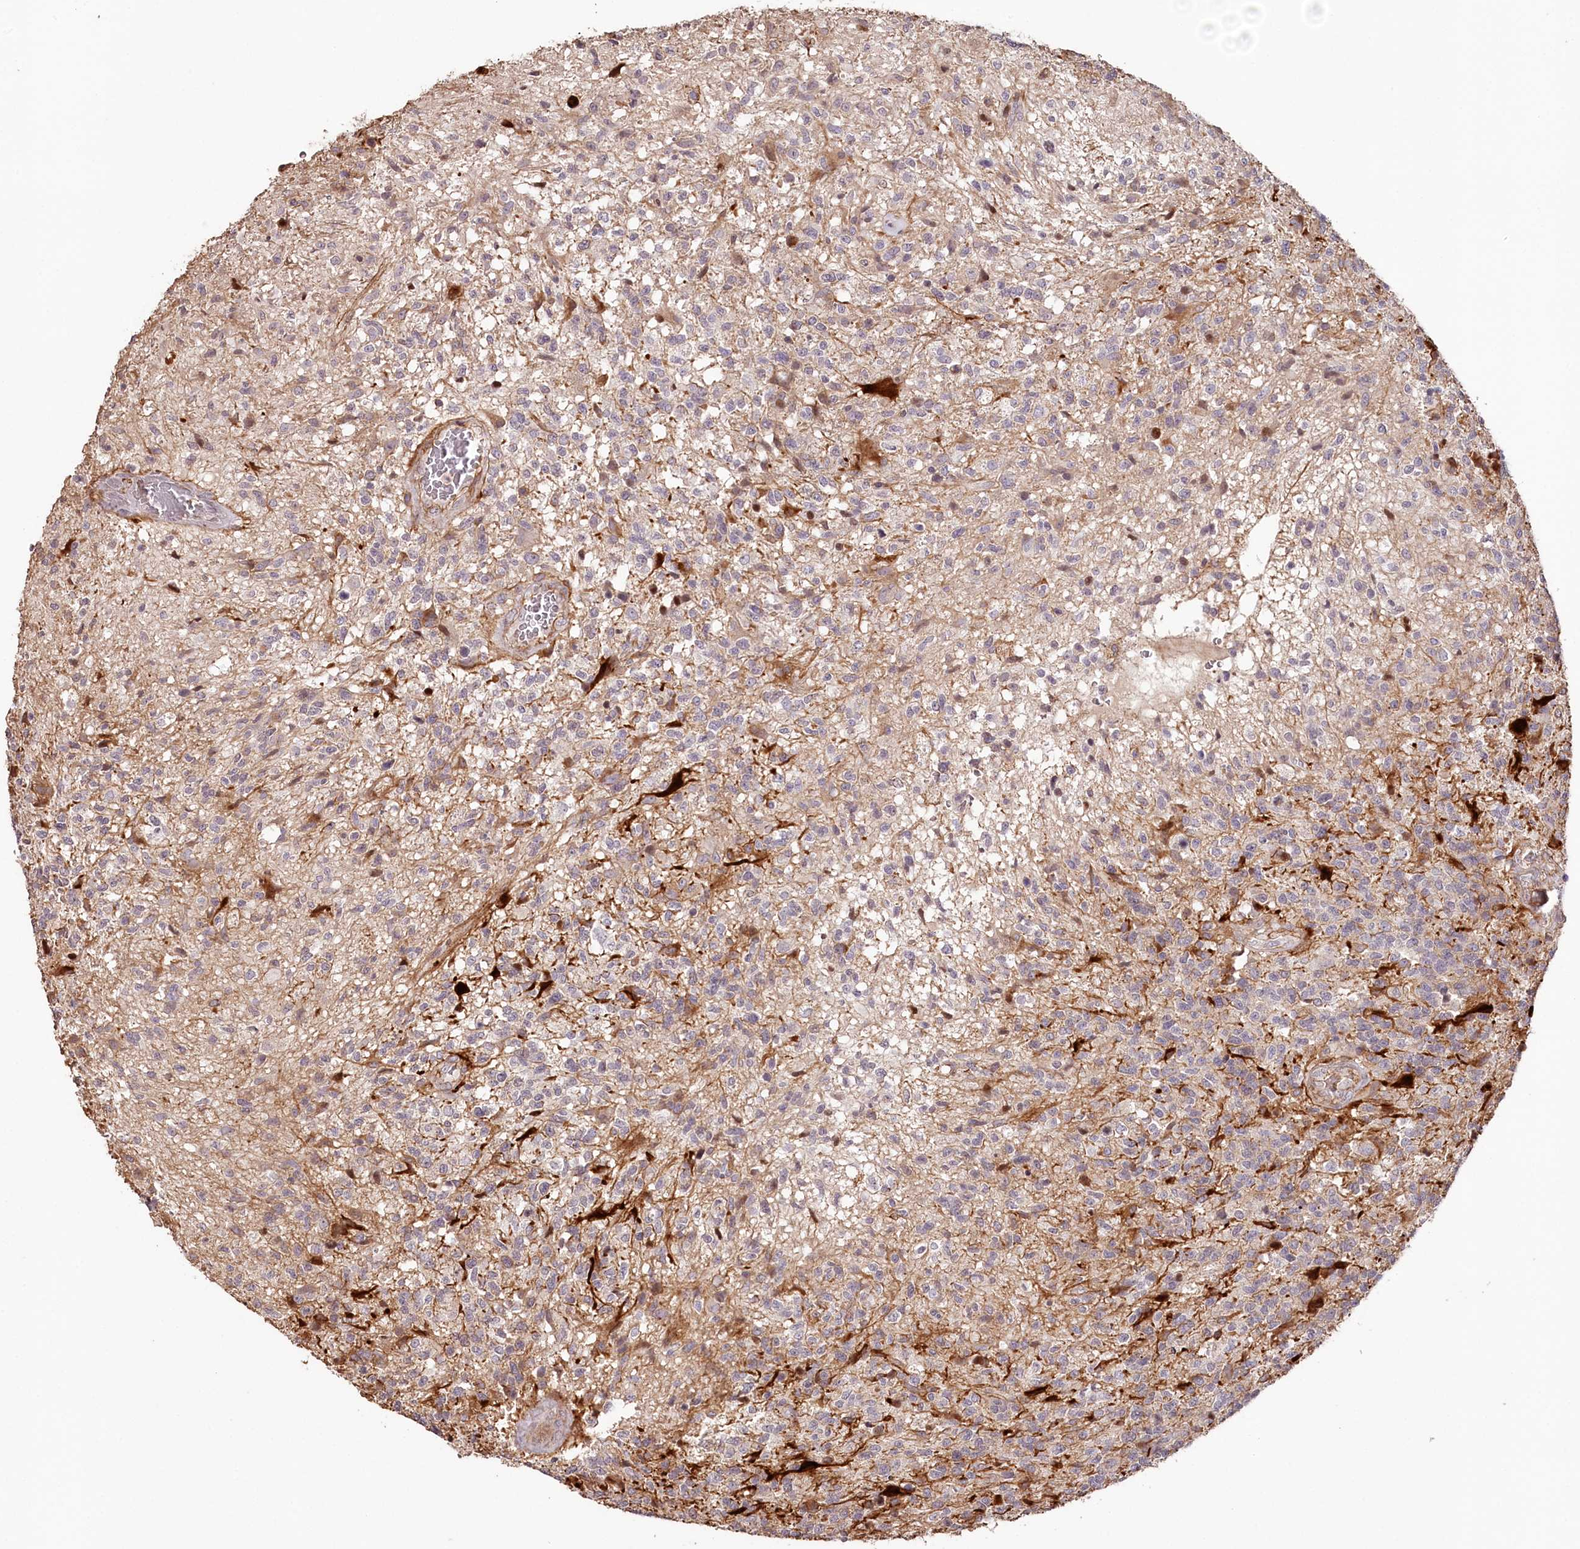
{"staining": {"intensity": "weak", "quantity": "<25%", "location": "cytoplasmic/membranous"}, "tissue": "glioma", "cell_type": "Tumor cells", "image_type": "cancer", "snomed": [{"axis": "morphology", "description": "Glioma, malignant, High grade"}, {"axis": "topography", "description": "Brain"}], "caption": "IHC of high-grade glioma (malignant) reveals no staining in tumor cells.", "gene": "KIF14", "patient": {"sex": "male", "age": 56}}